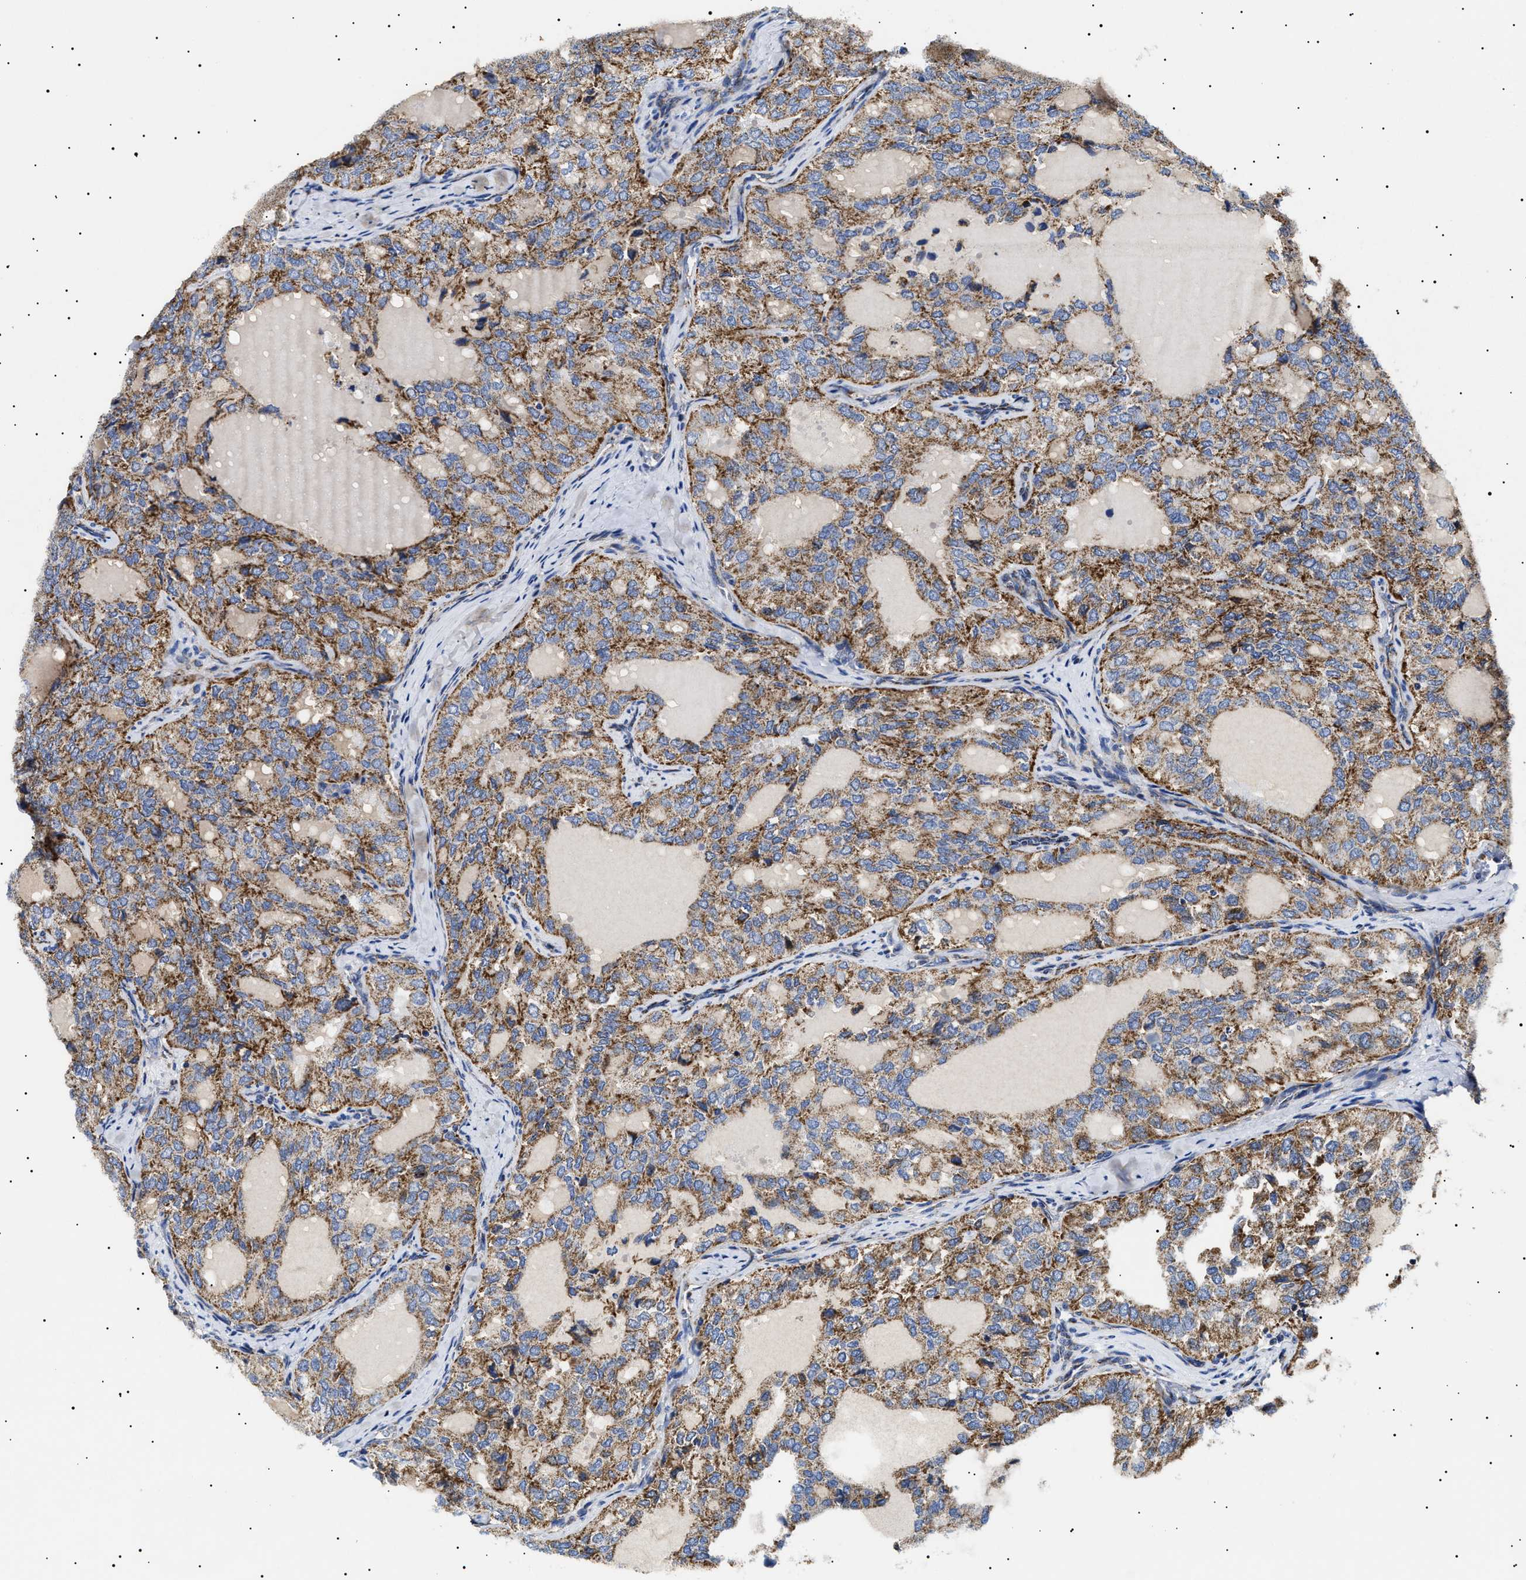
{"staining": {"intensity": "strong", "quantity": ">75%", "location": "cytoplasmic/membranous"}, "tissue": "thyroid cancer", "cell_type": "Tumor cells", "image_type": "cancer", "snomed": [{"axis": "morphology", "description": "Follicular adenoma carcinoma, NOS"}, {"axis": "topography", "description": "Thyroid gland"}], "caption": "Brown immunohistochemical staining in human thyroid follicular adenoma carcinoma displays strong cytoplasmic/membranous expression in about >75% of tumor cells.", "gene": "CHRDL2", "patient": {"sex": "male", "age": 75}}